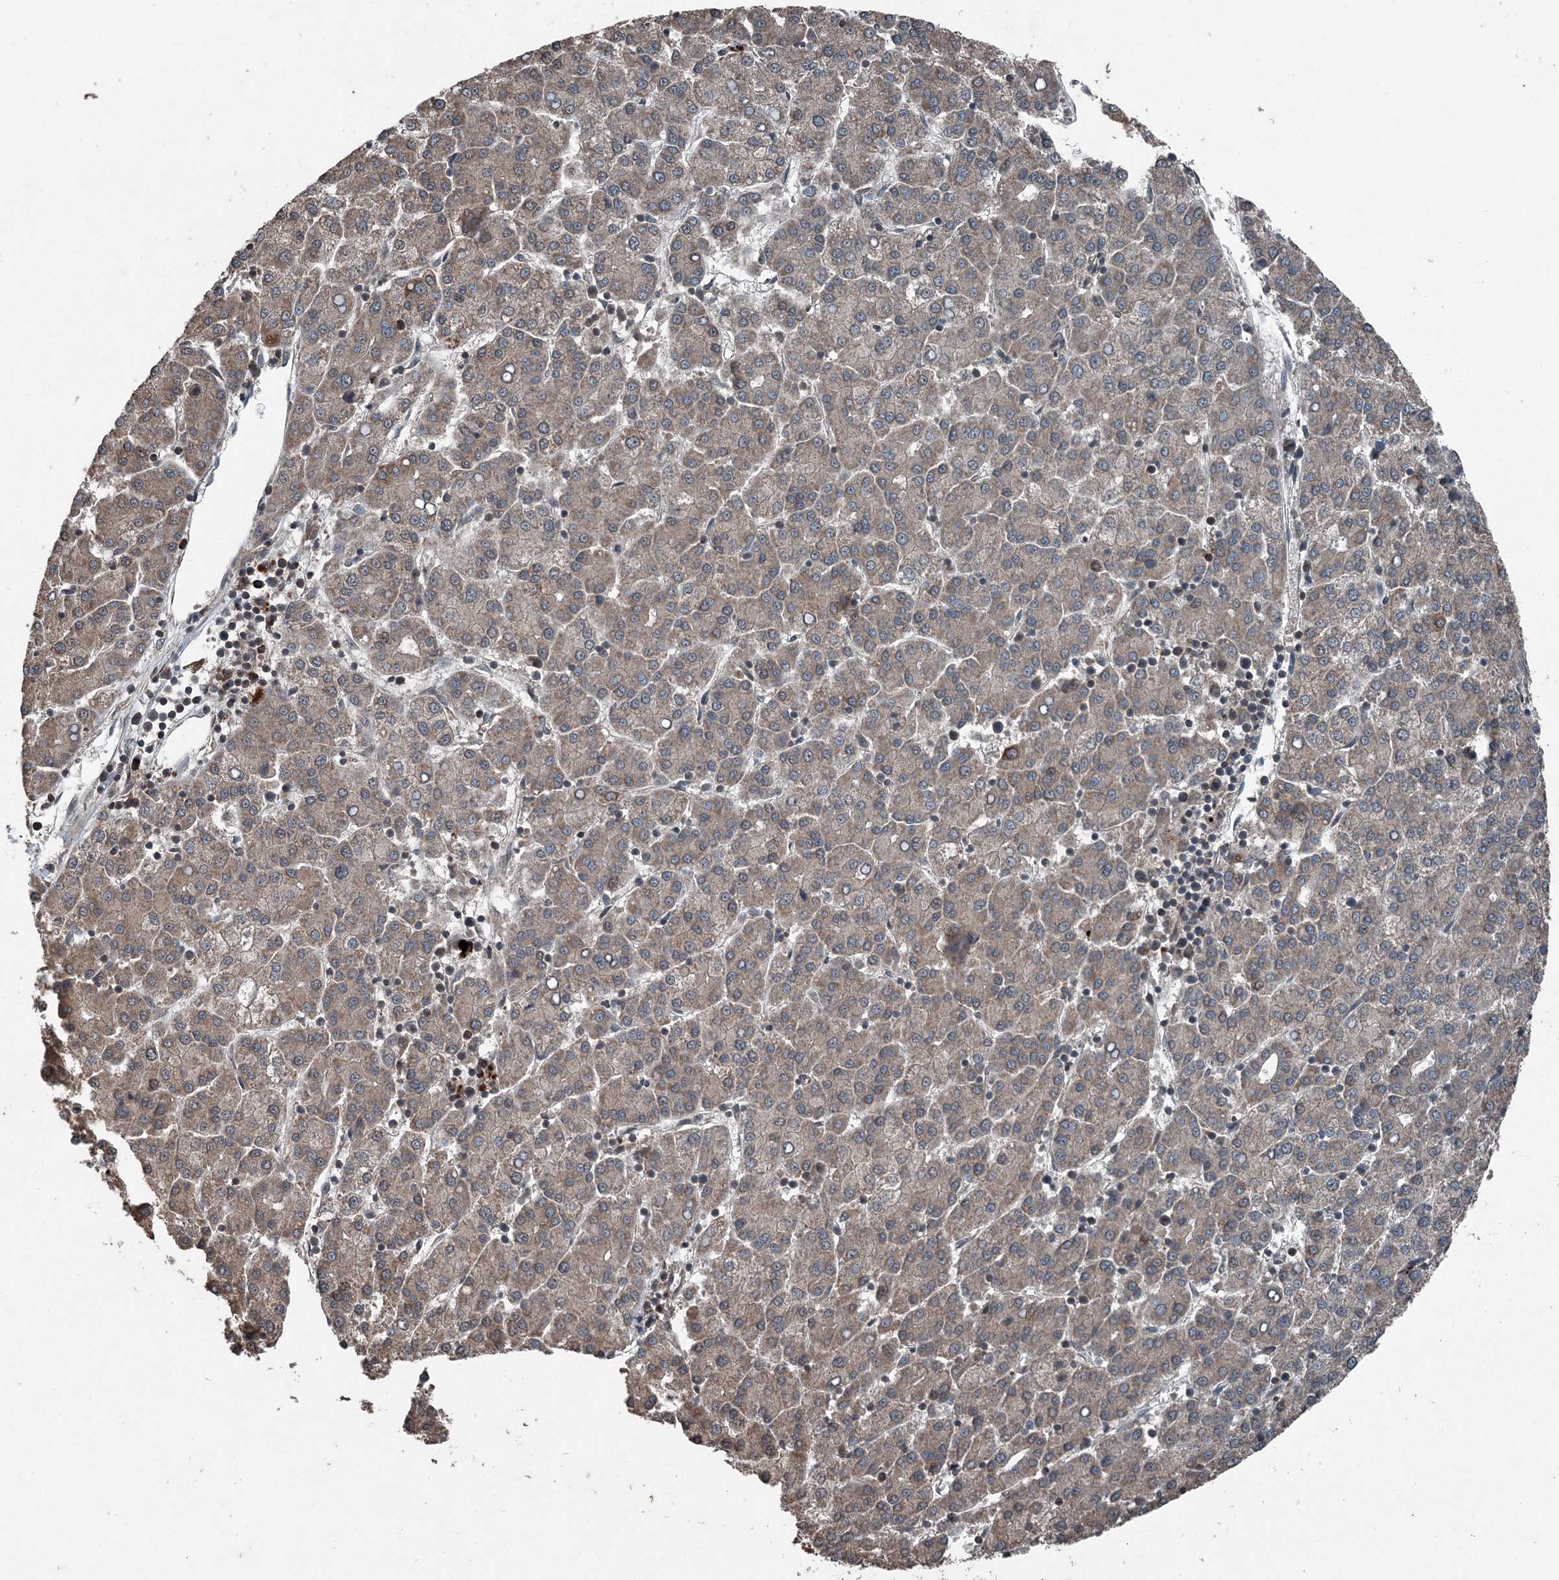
{"staining": {"intensity": "weak", "quantity": "<25%", "location": "cytoplasmic/membranous"}, "tissue": "liver cancer", "cell_type": "Tumor cells", "image_type": "cancer", "snomed": [{"axis": "morphology", "description": "Carcinoma, Hepatocellular, NOS"}, {"axis": "topography", "description": "Liver"}], "caption": "An image of liver hepatocellular carcinoma stained for a protein demonstrates no brown staining in tumor cells. (Brightfield microscopy of DAB (3,3'-diaminobenzidine) immunohistochemistry at high magnification).", "gene": "CFL1", "patient": {"sex": "female", "age": 58}}